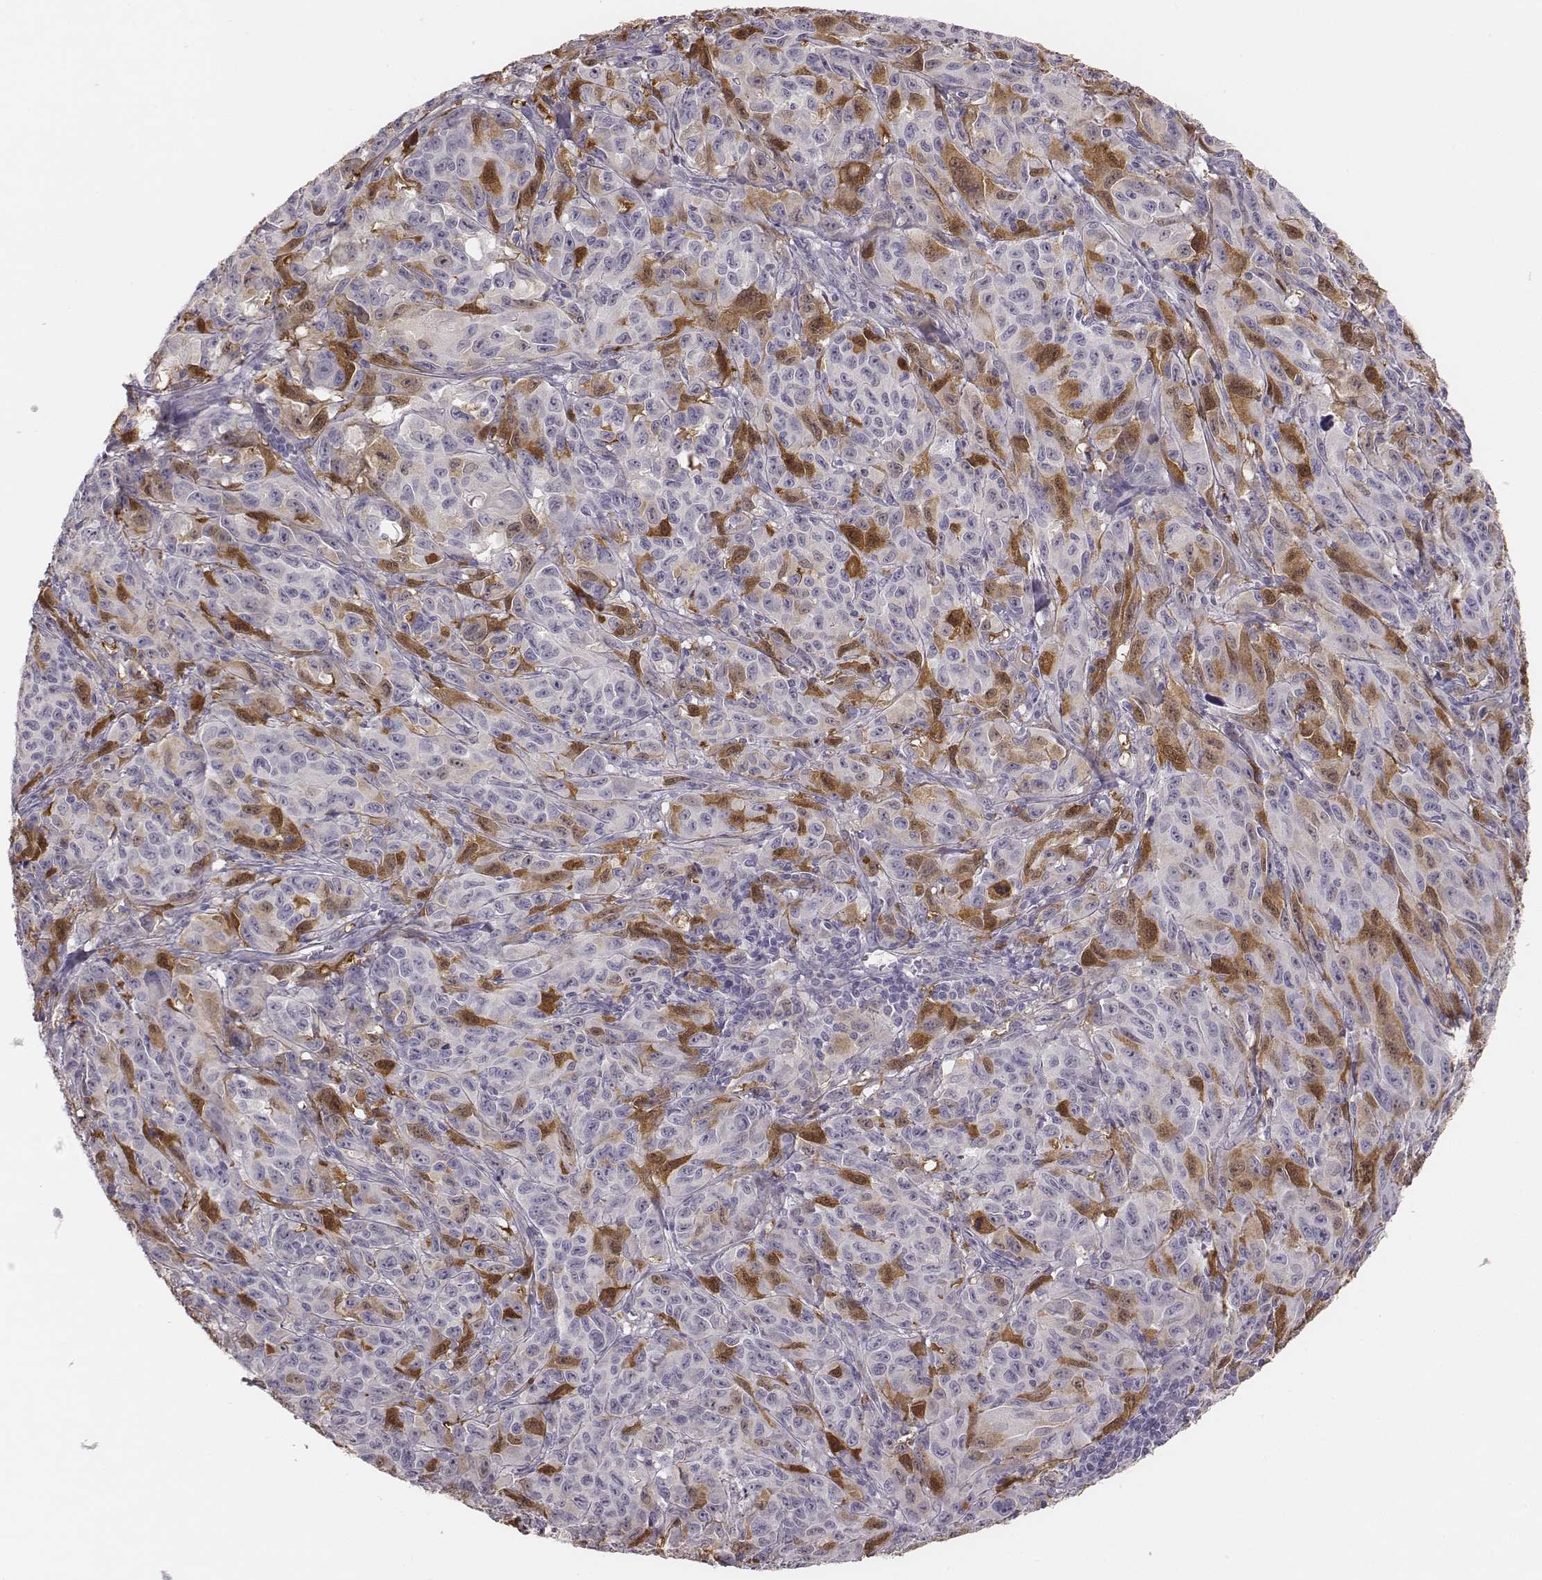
{"staining": {"intensity": "negative", "quantity": "none", "location": "none"}, "tissue": "melanoma", "cell_type": "Tumor cells", "image_type": "cancer", "snomed": [{"axis": "morphology", "description": "Malignant melanoma, NOS"}, {"axis": "topography", "description": "Vulva, labia, clitoris and Bartholin´s gland, NO"}], "caption": "Tumor cells are negative for brown protein staining in malignant melanoma.", "gene": "PBK", "patient": {"sex": "female", "age": 75}}